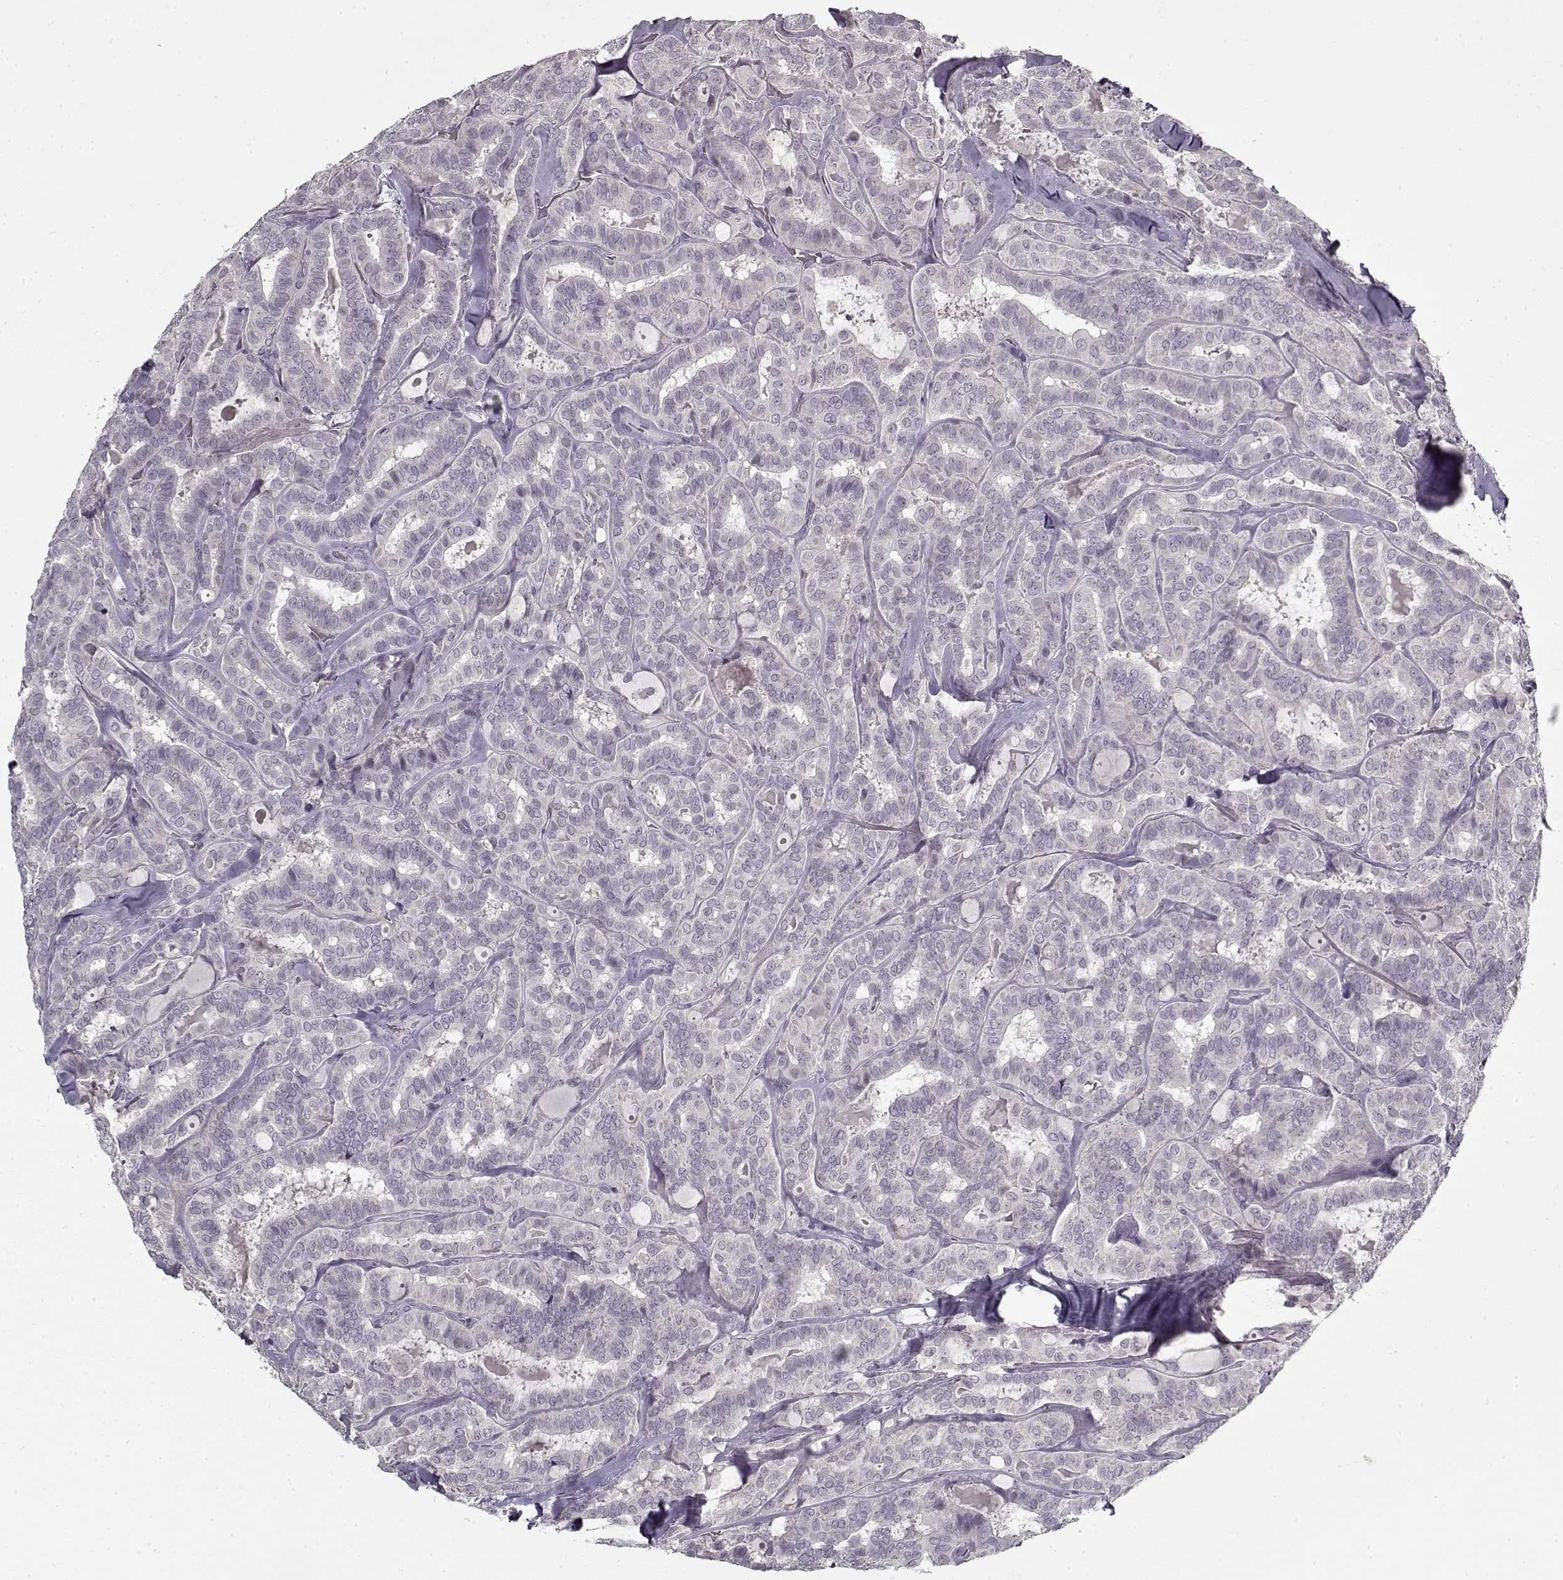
{"staining": {"intensity": "negative", "quantity": "none", "location": "none"}, "tissue": "thyroid cancer", "cell_type": "Tumor cells", "image_type": "cancer", "snomed": [{"axis": "morphology", "description": "Papillary adenocarcinoma, NOS"}, {"axis": "topography", "description": "Thyroid gland"}], "caption": "Tumor cells show no significant expression in thyroid cancer (papillary adenocarcinoma).", "gene": "LAMA2", "patient": {"sex": "female", "age": 39}}